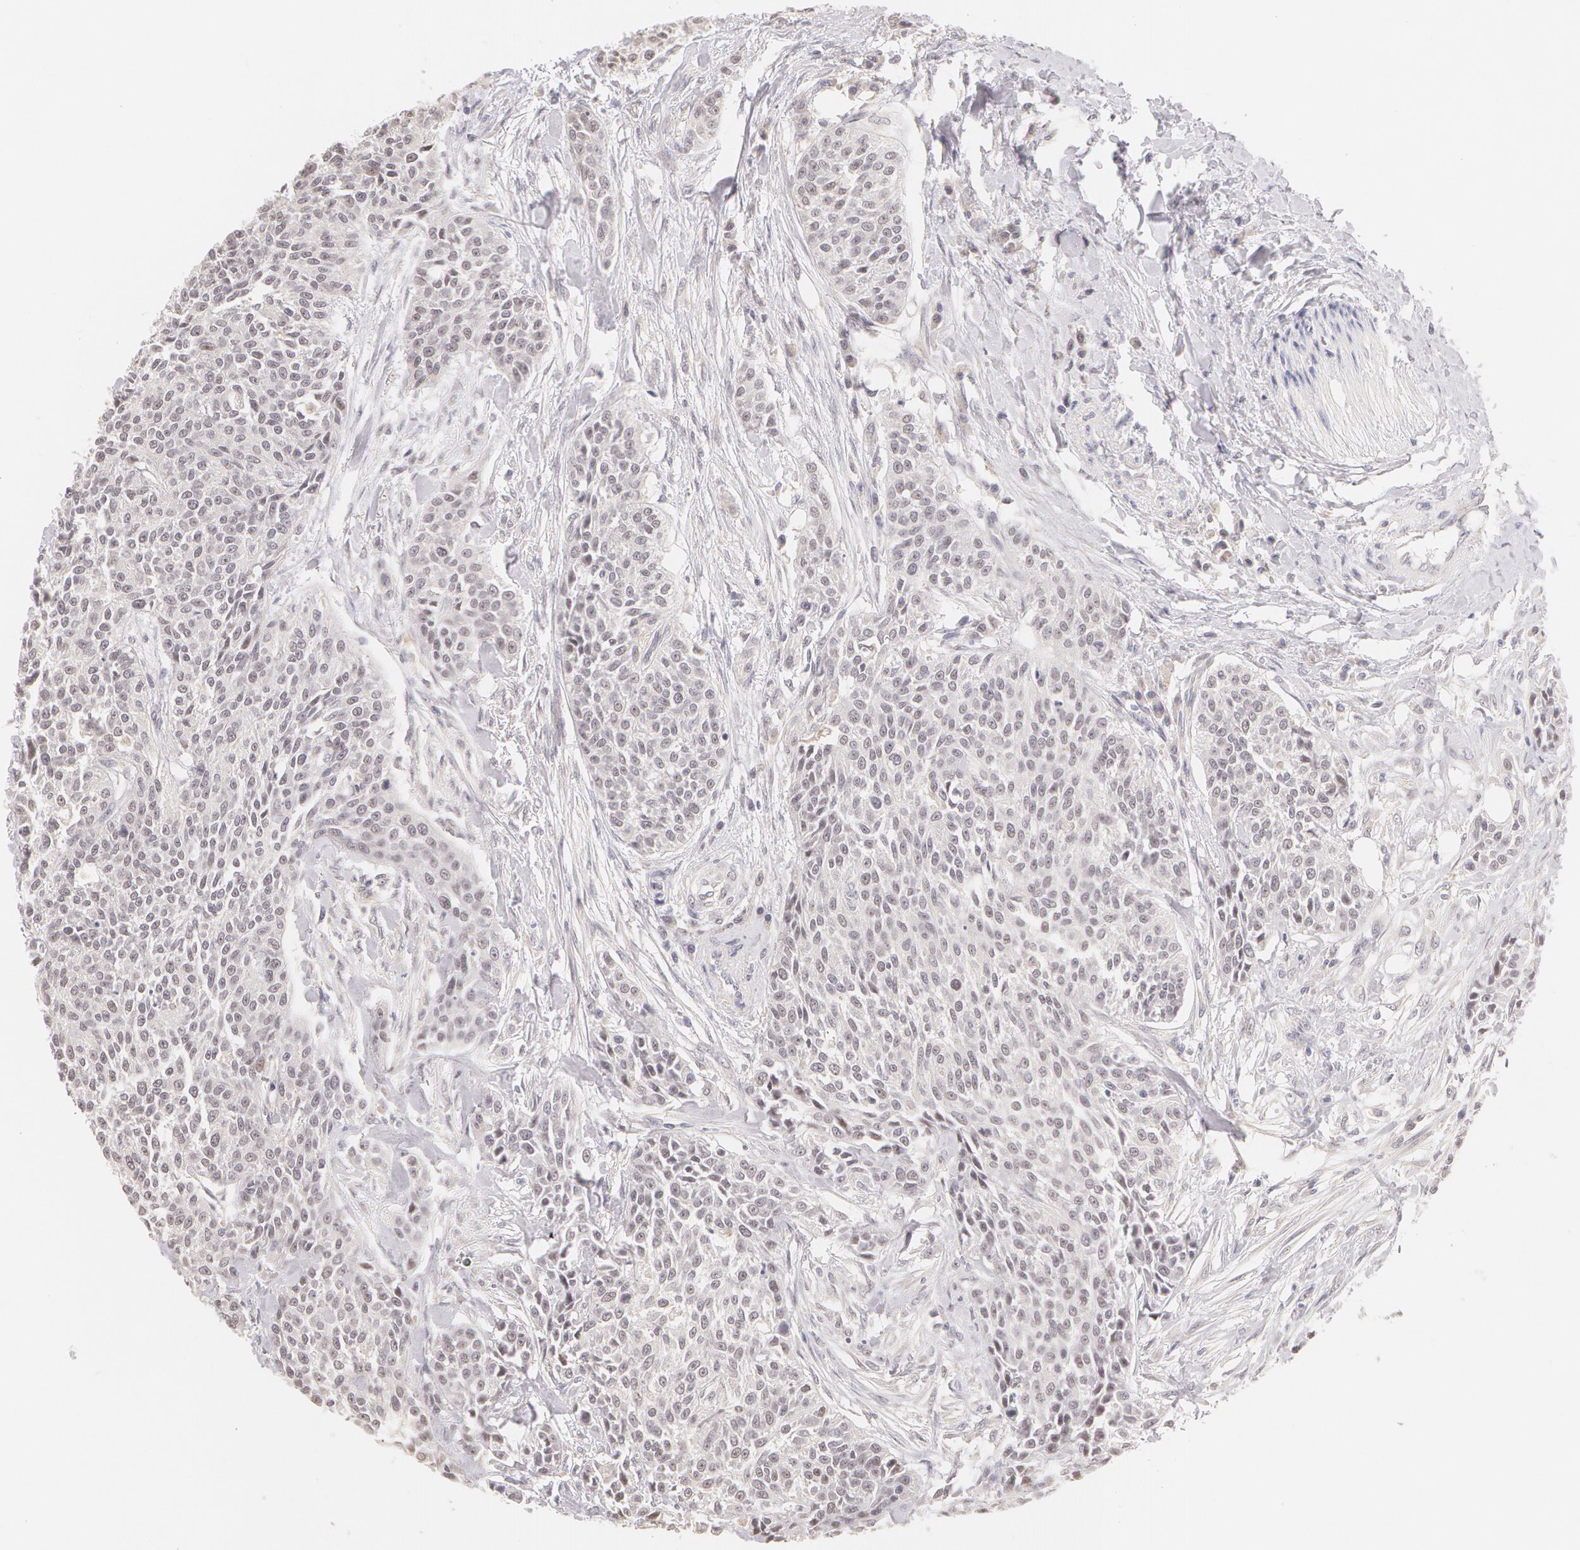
{"staining": {"intensity": "negative", "quantity": "none", "location": "none"}, "tissue": "urothelial cancer", "cell_type": "Tumor cells", "image_type": "cancer", "snomed": [{"axis": "morphology", "description": "Urothelial carcinoma, High grade"}, {"axis": "topography", "description": "Urinary bladder"}], "caption": "There is no significant staining in tumor cells of high-grade urothelial carcinoma.", "gene": "ZNF597", "patient": {"sex": "male", "age": 56}}